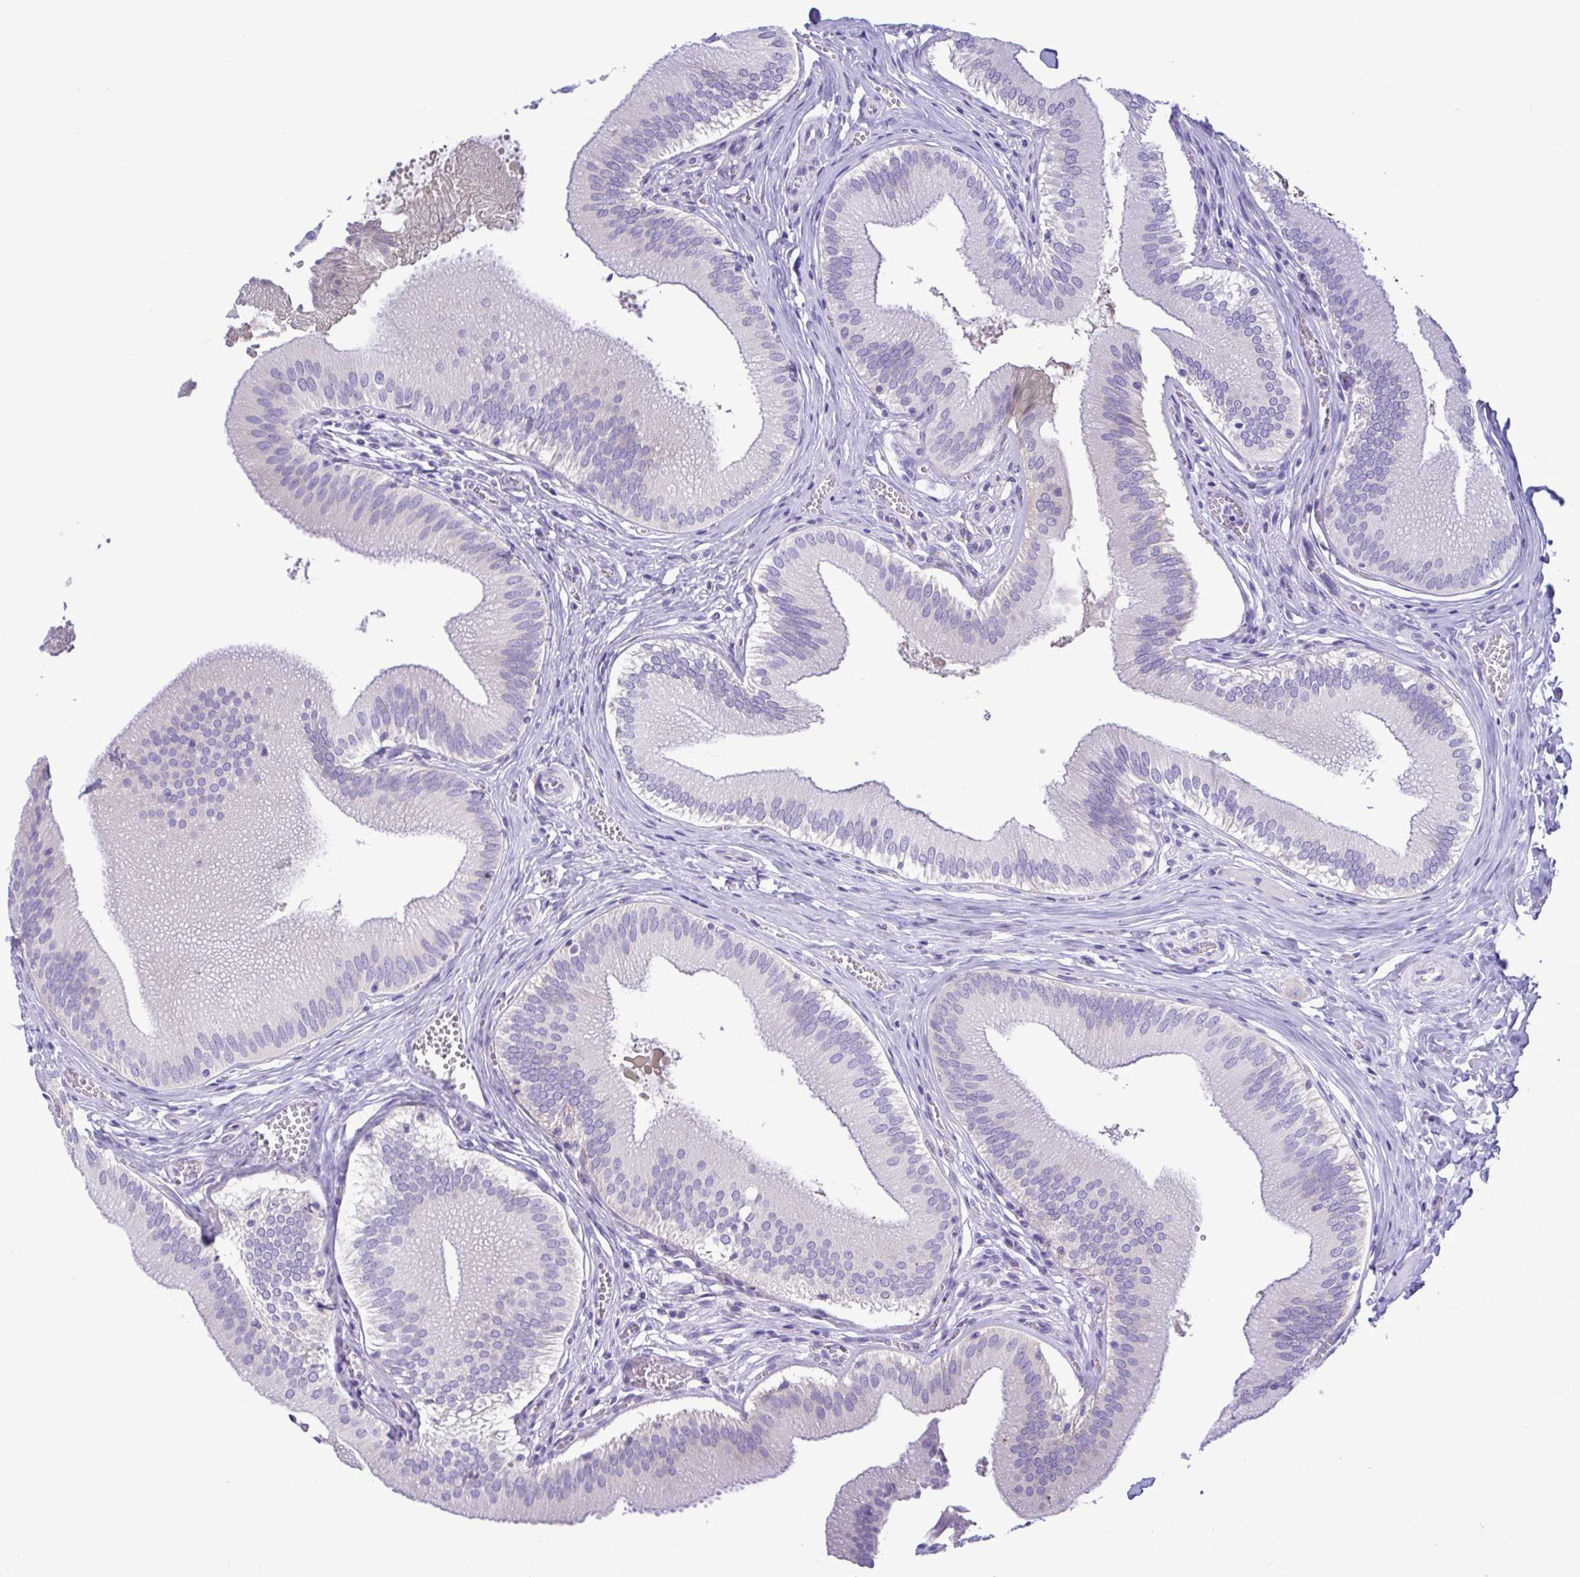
{"staining": {"intensity": "negative", "quantity": "none", "location": "none"}, "tissue": "gallbladder", "cell_type": "Glandular cells", "image_type": "normal", "snomed": [{"axis": "morphology", "description": "Normal tissue, NOS"}, {"axis": "topography", "description": "Gallbladder"}], "caption": "Immunohistochemical staining of benign gallbladder exhibits no significant positivity in glandular cells. (DAB (3,3'-diaminobenzidine) IHC, high magnification).", "gene": "TNNI3", "patient": {"sex": "male", "age": 17}}